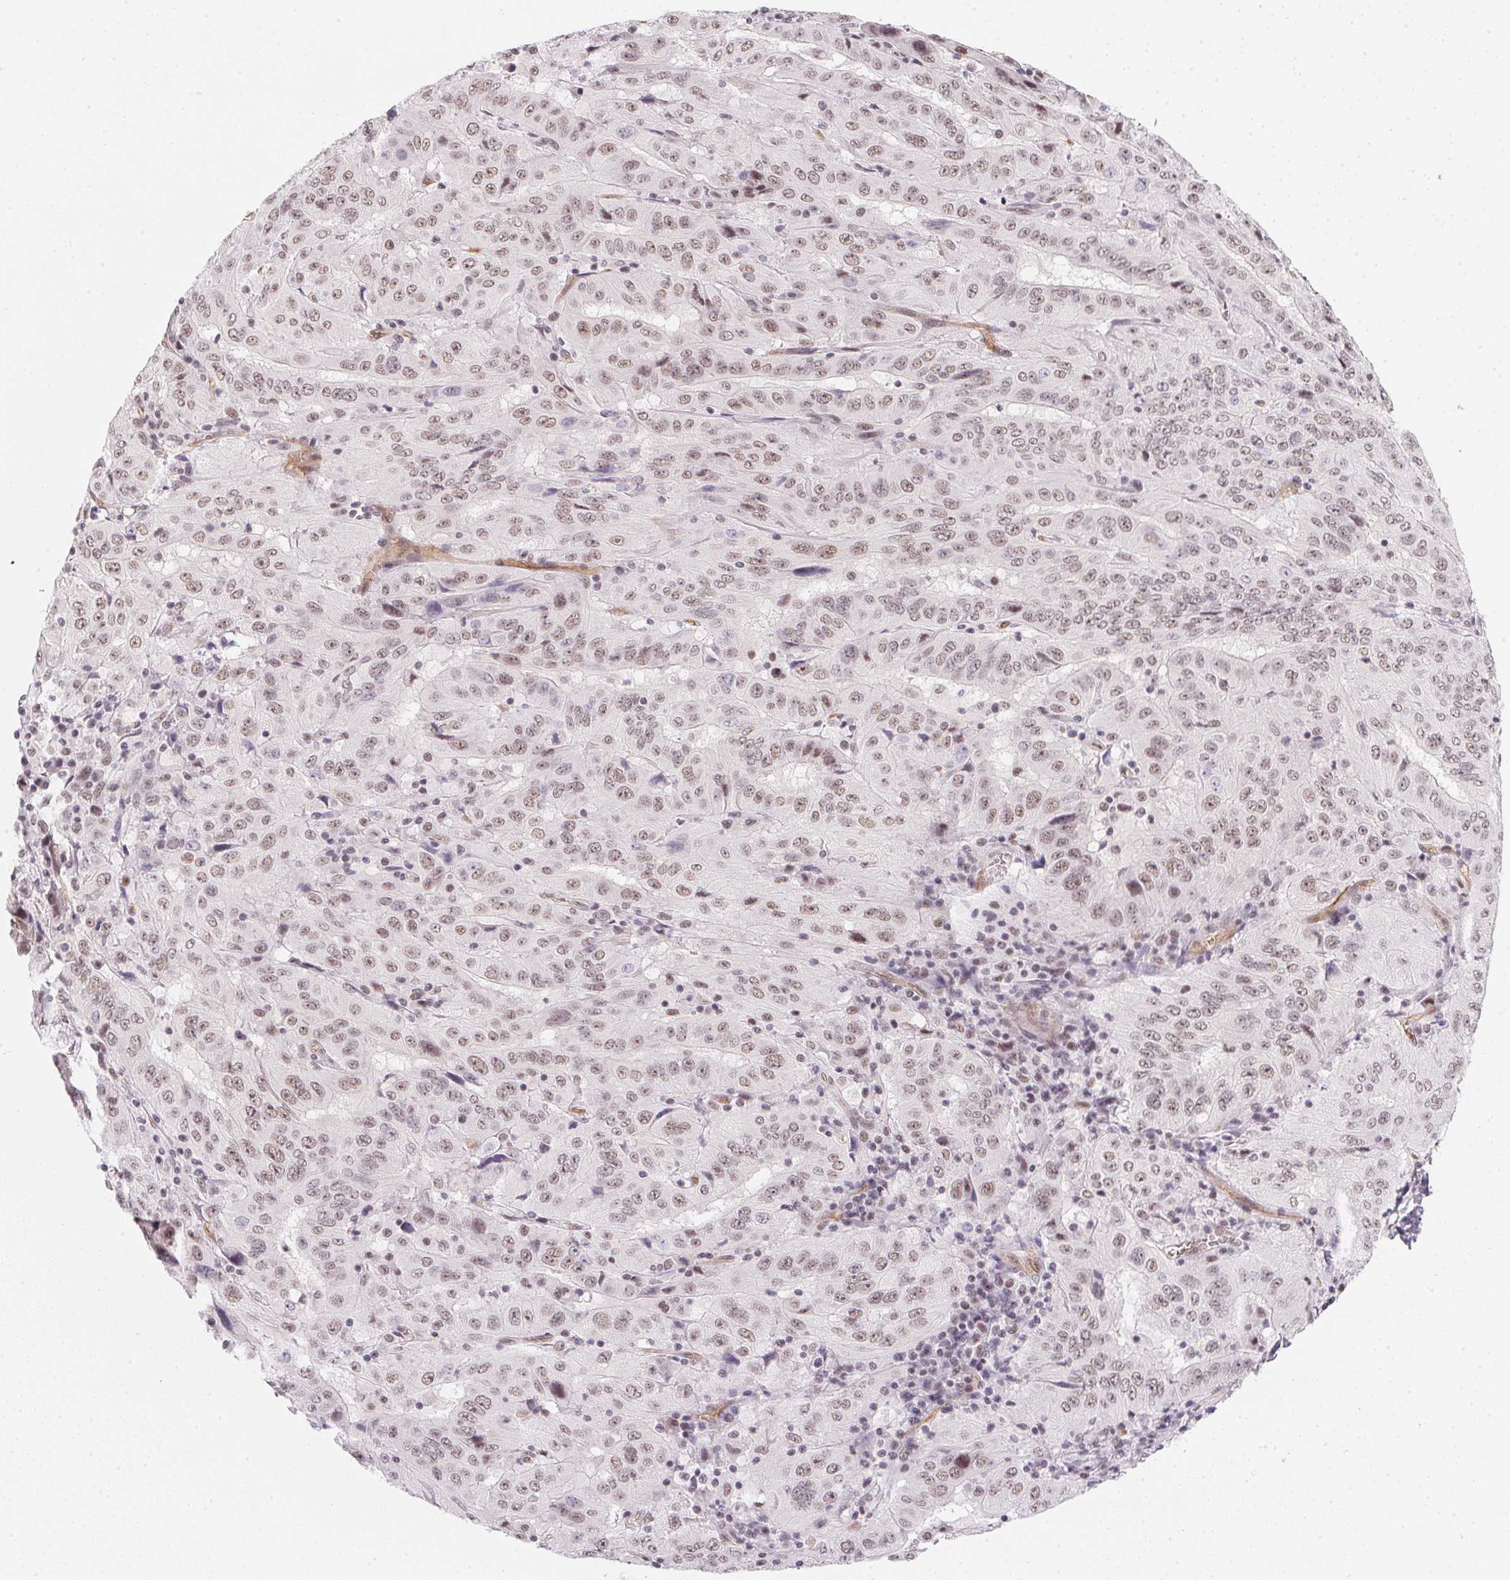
{"staining": {"intensity": "weak", "quantity": ">75%", "location": "nuclear"}, "tissue": "pancreatic cancer", "cell_type": "Tumor cells", "image_type": "cancer", "snomed": [{"axis": "morphology", "description": "Adenocarcinoma, NOS"}, {"axis": "topography", "description": "Pancreas"}], "caption": "Immunohistochemistry (IHC) staining of pancreatic adenocarcinoma, which exhibits low levels of weak nuclear staining in about >75% of tumor cells indicating weak nuclear protein positivity. The staining was performed using DAB (brown) for protein detection and nuclei were counterstained in hematoxylin (blue).", "gene": "SRSF7", "patient": {"sex": "male", "age": 63}}